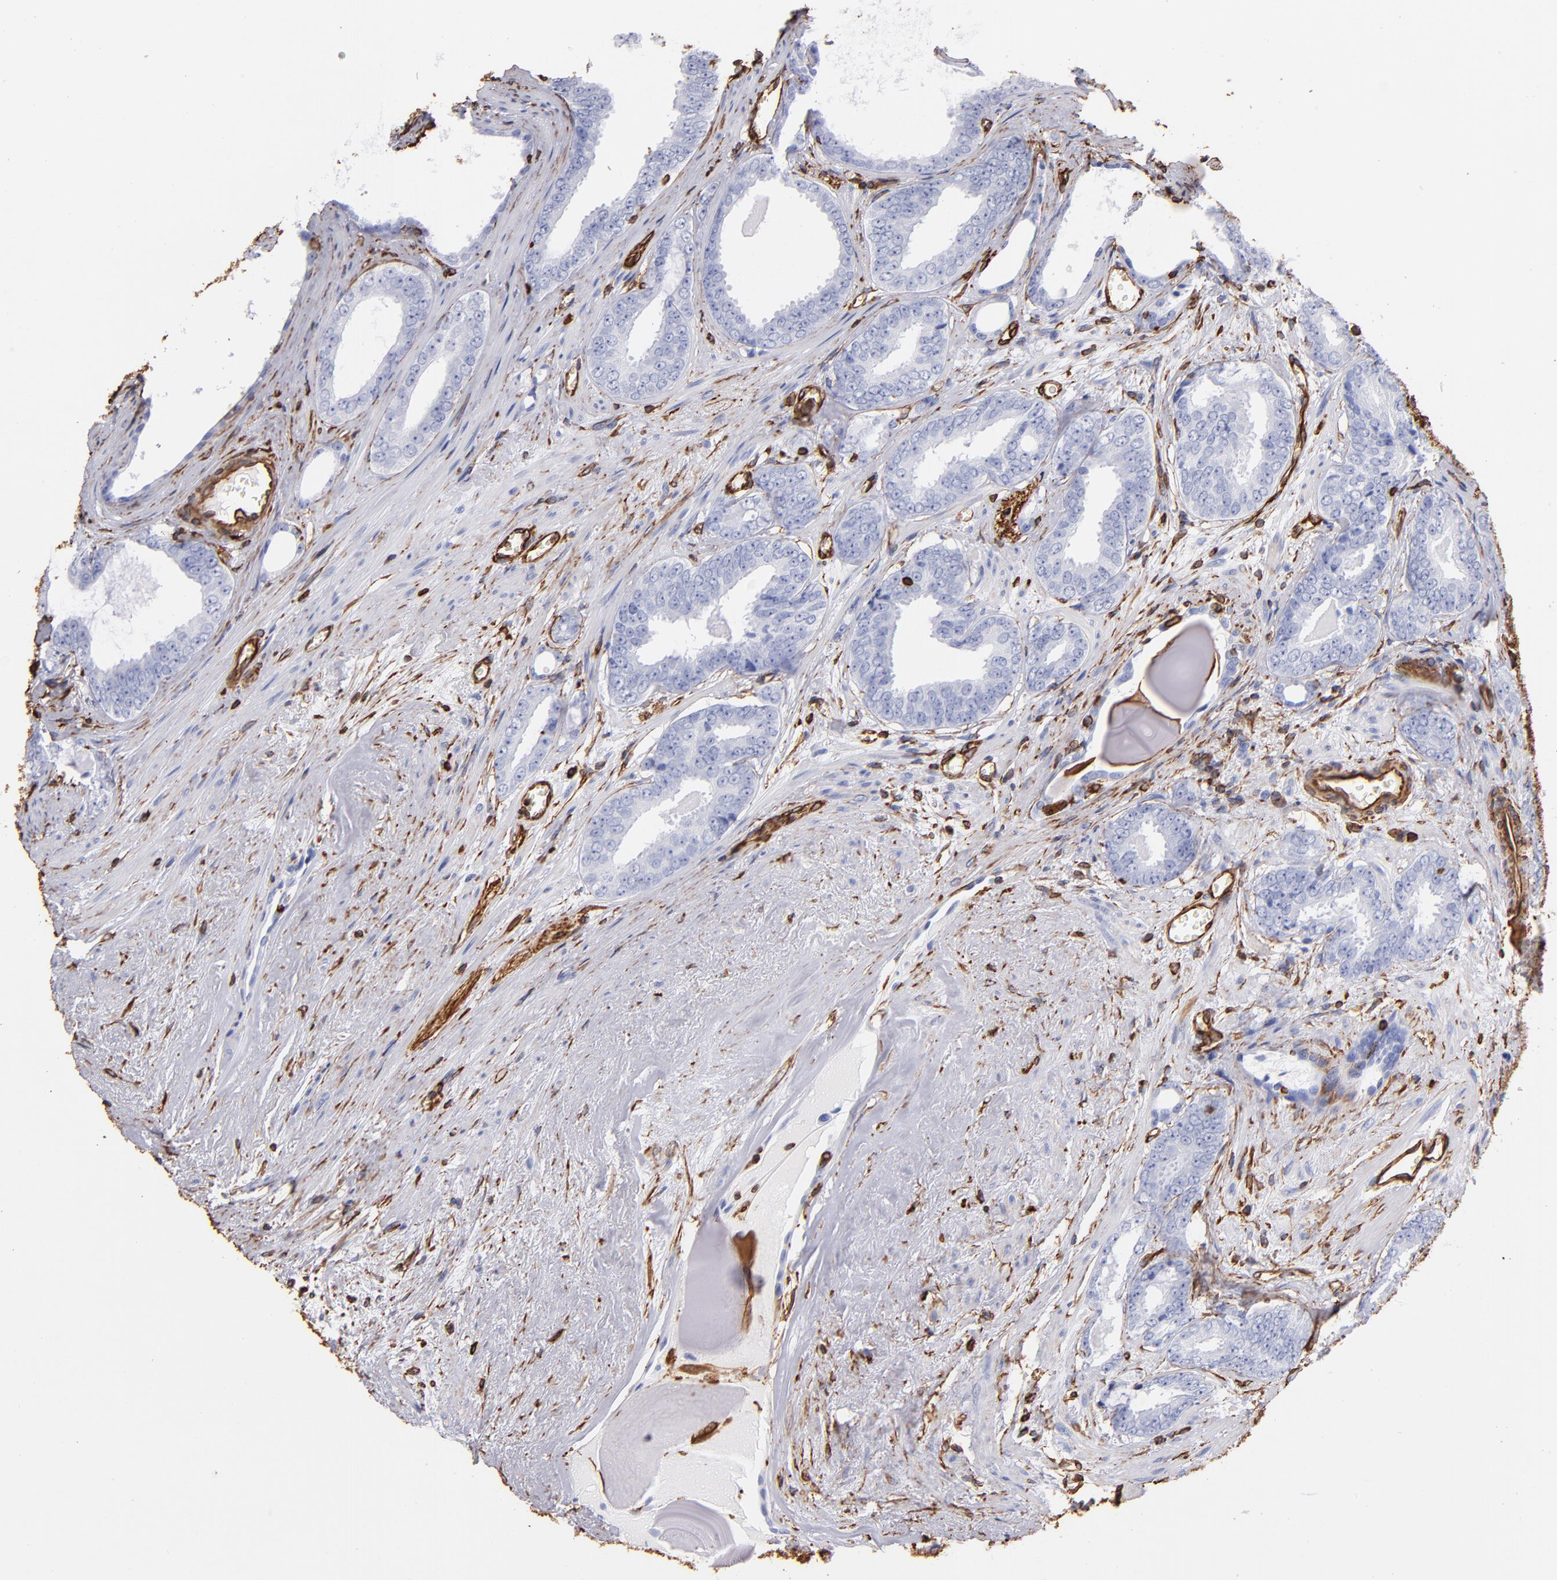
{"staining": {"intensity": "negative", "quantity": "none", "location": "none"}, "tissue": "prostate cancer", "cell_type": "Tumor cells", "image_type": "cancer", "snomed": [{"axis": "morphology", "description": "Adenocarcinoma, Medium grade"}, {"axis": "topography", "description": "Prostate"}], "caption": "IHC of human prostate cancer shows no staining in tumor cells.", "gene": "VIM", "patient": {"sex": "male", "age": 79}}